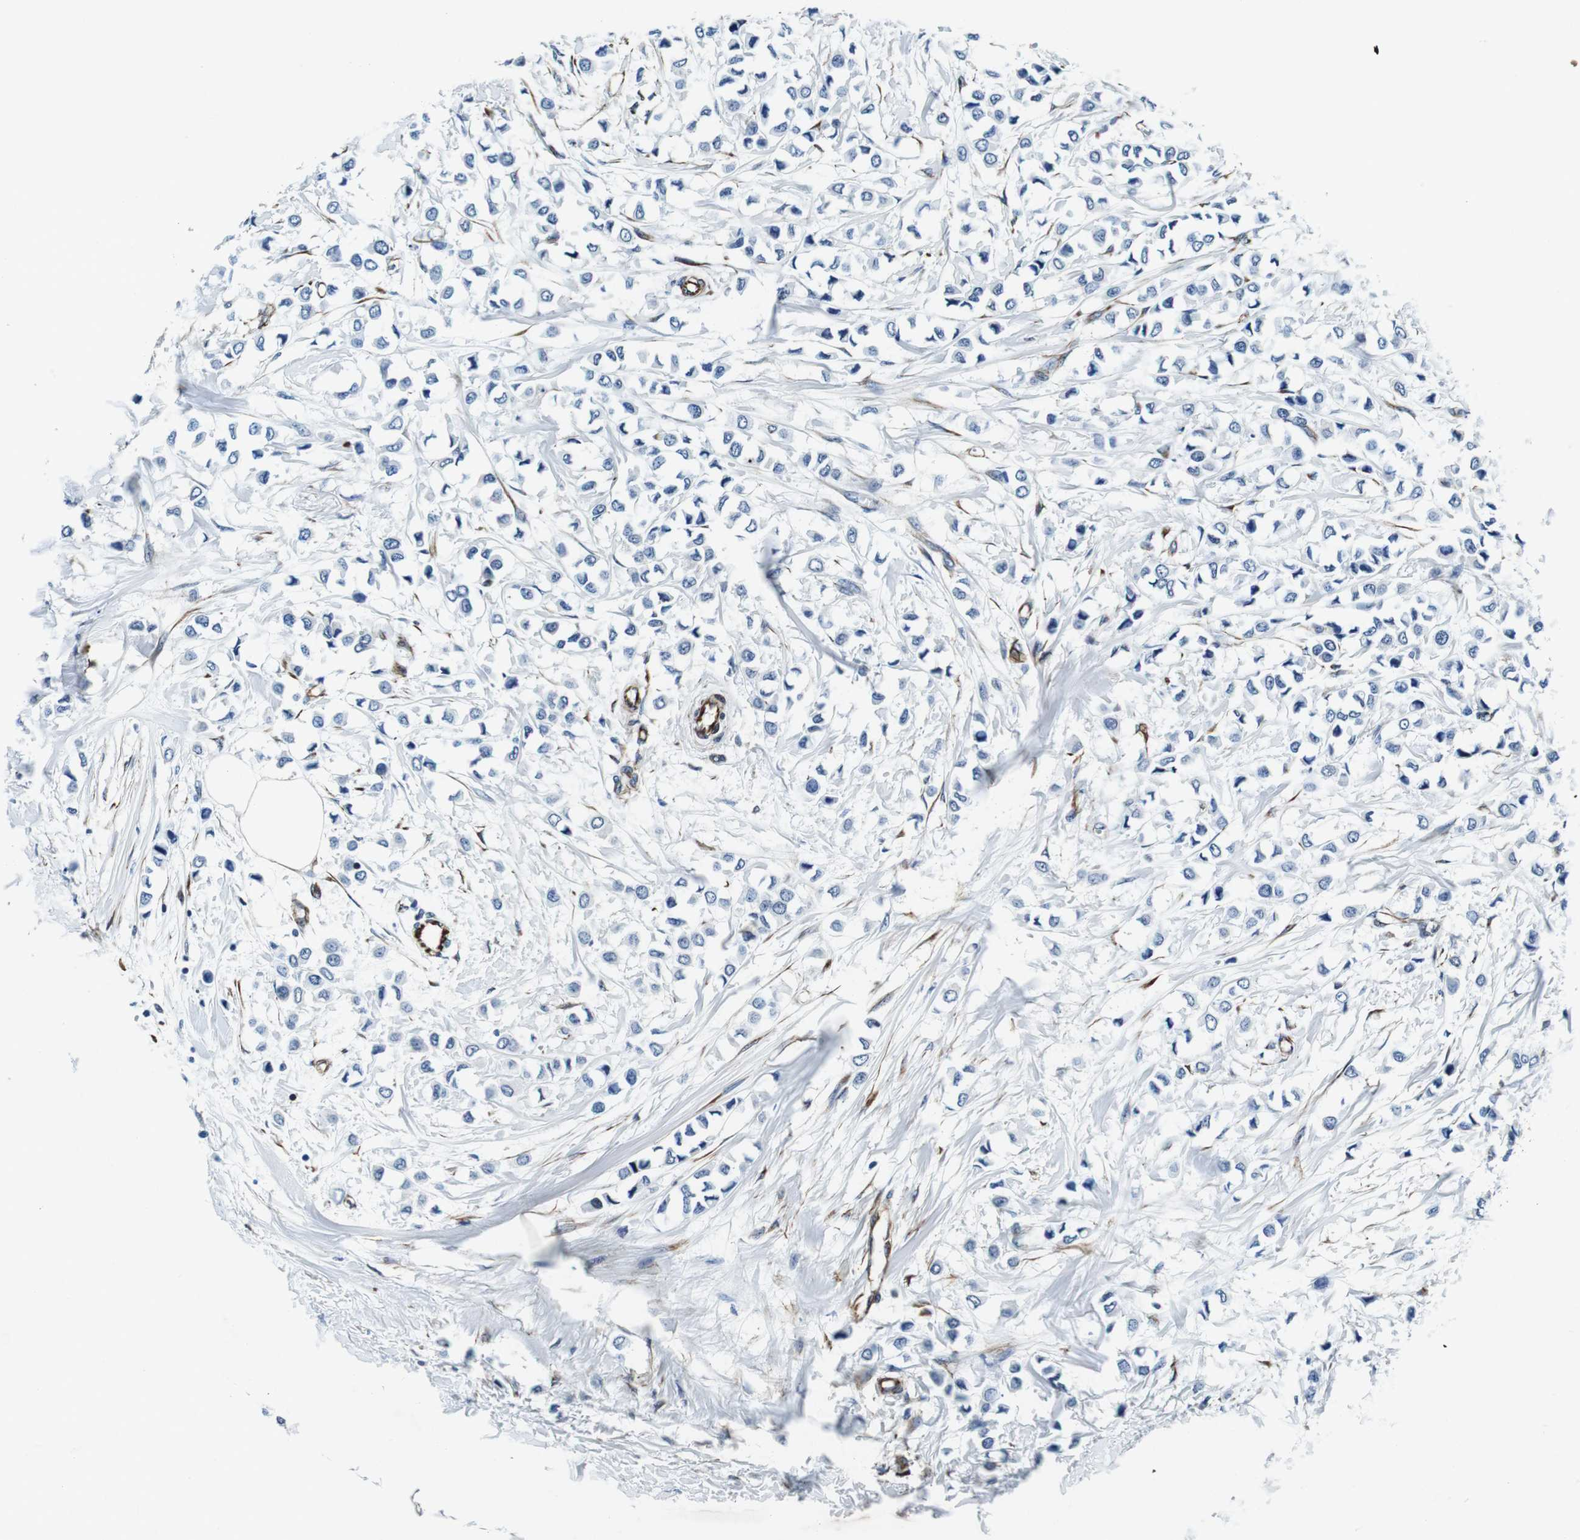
{"staining": {"intensity": "negative", "quantity": "none", "location": "none"}, "tissue": "breast cancer", "cell_type": "Tumor cells", "image_type": "cancer", "snomed": [{"axis": "morphology", "description": "Lobular carcinoma"}, {"axis": "topography", "description": "Breast"}], "caption": "Immunohistochemistry of breast cancer reveals no staining in tumor cells. (DAB (3,3'-diaminobenzidine) IHC, high magnification).", "gene": "GJE1", "patient": {"sex": "female", "age": 51}}